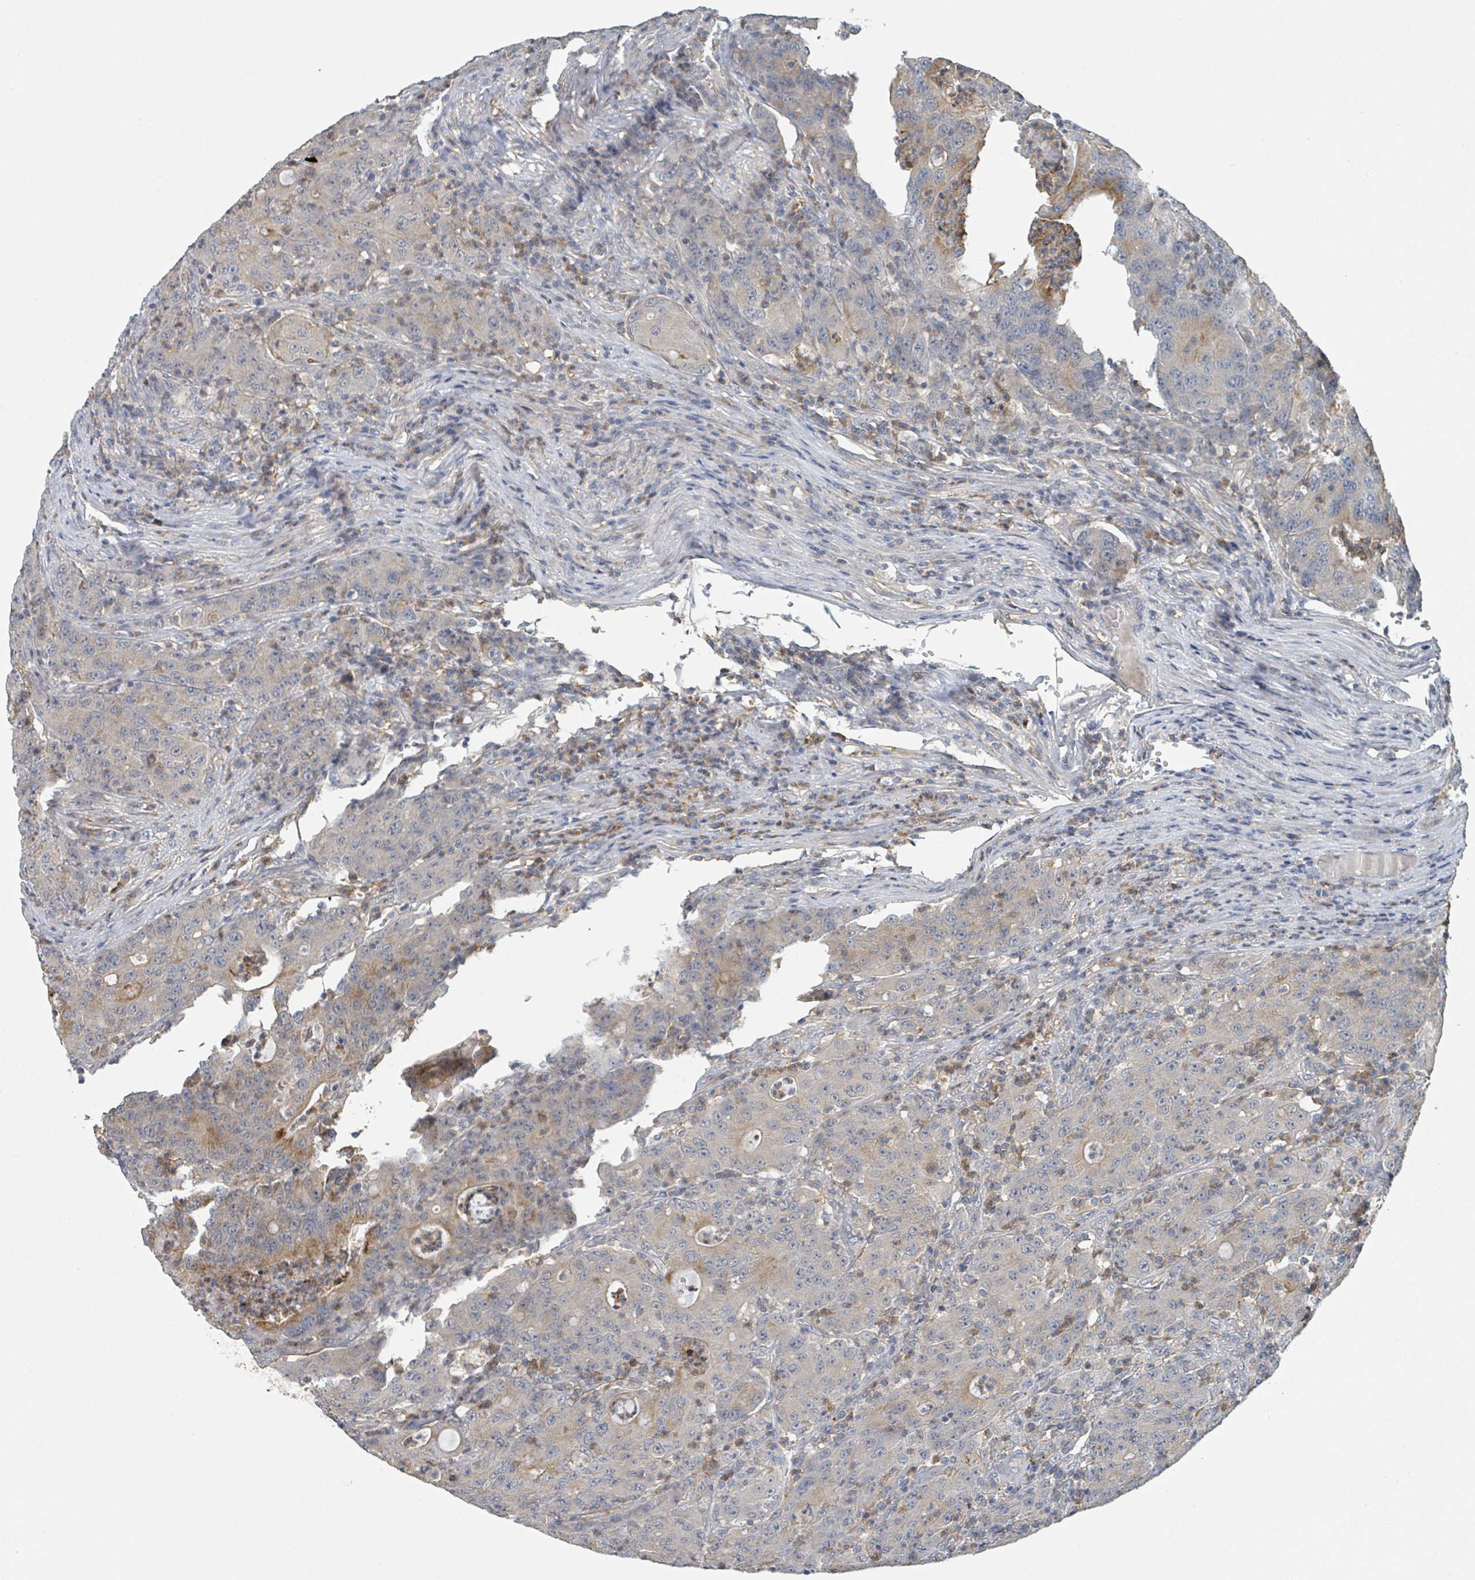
{"staining": {"intensity": "moderate", "quantity": "<25%", "location": "cytoplasmic/membranous"}, "tissue": "colorectal cancer", "cell_type": "Tumor cells", "image_type": "cancer", "snomed": [{"axis": "morphology", "description": "Adenocarcinoma, NOS"}, {"axis": "topography", "description": "Colon"}], "caption": "Colorectal adenocarcinoma stained with a protein marker shows moderate staining in tumor cells.", "gene": "LRRC42", "patient": {"sex": "male", "age": 83}}